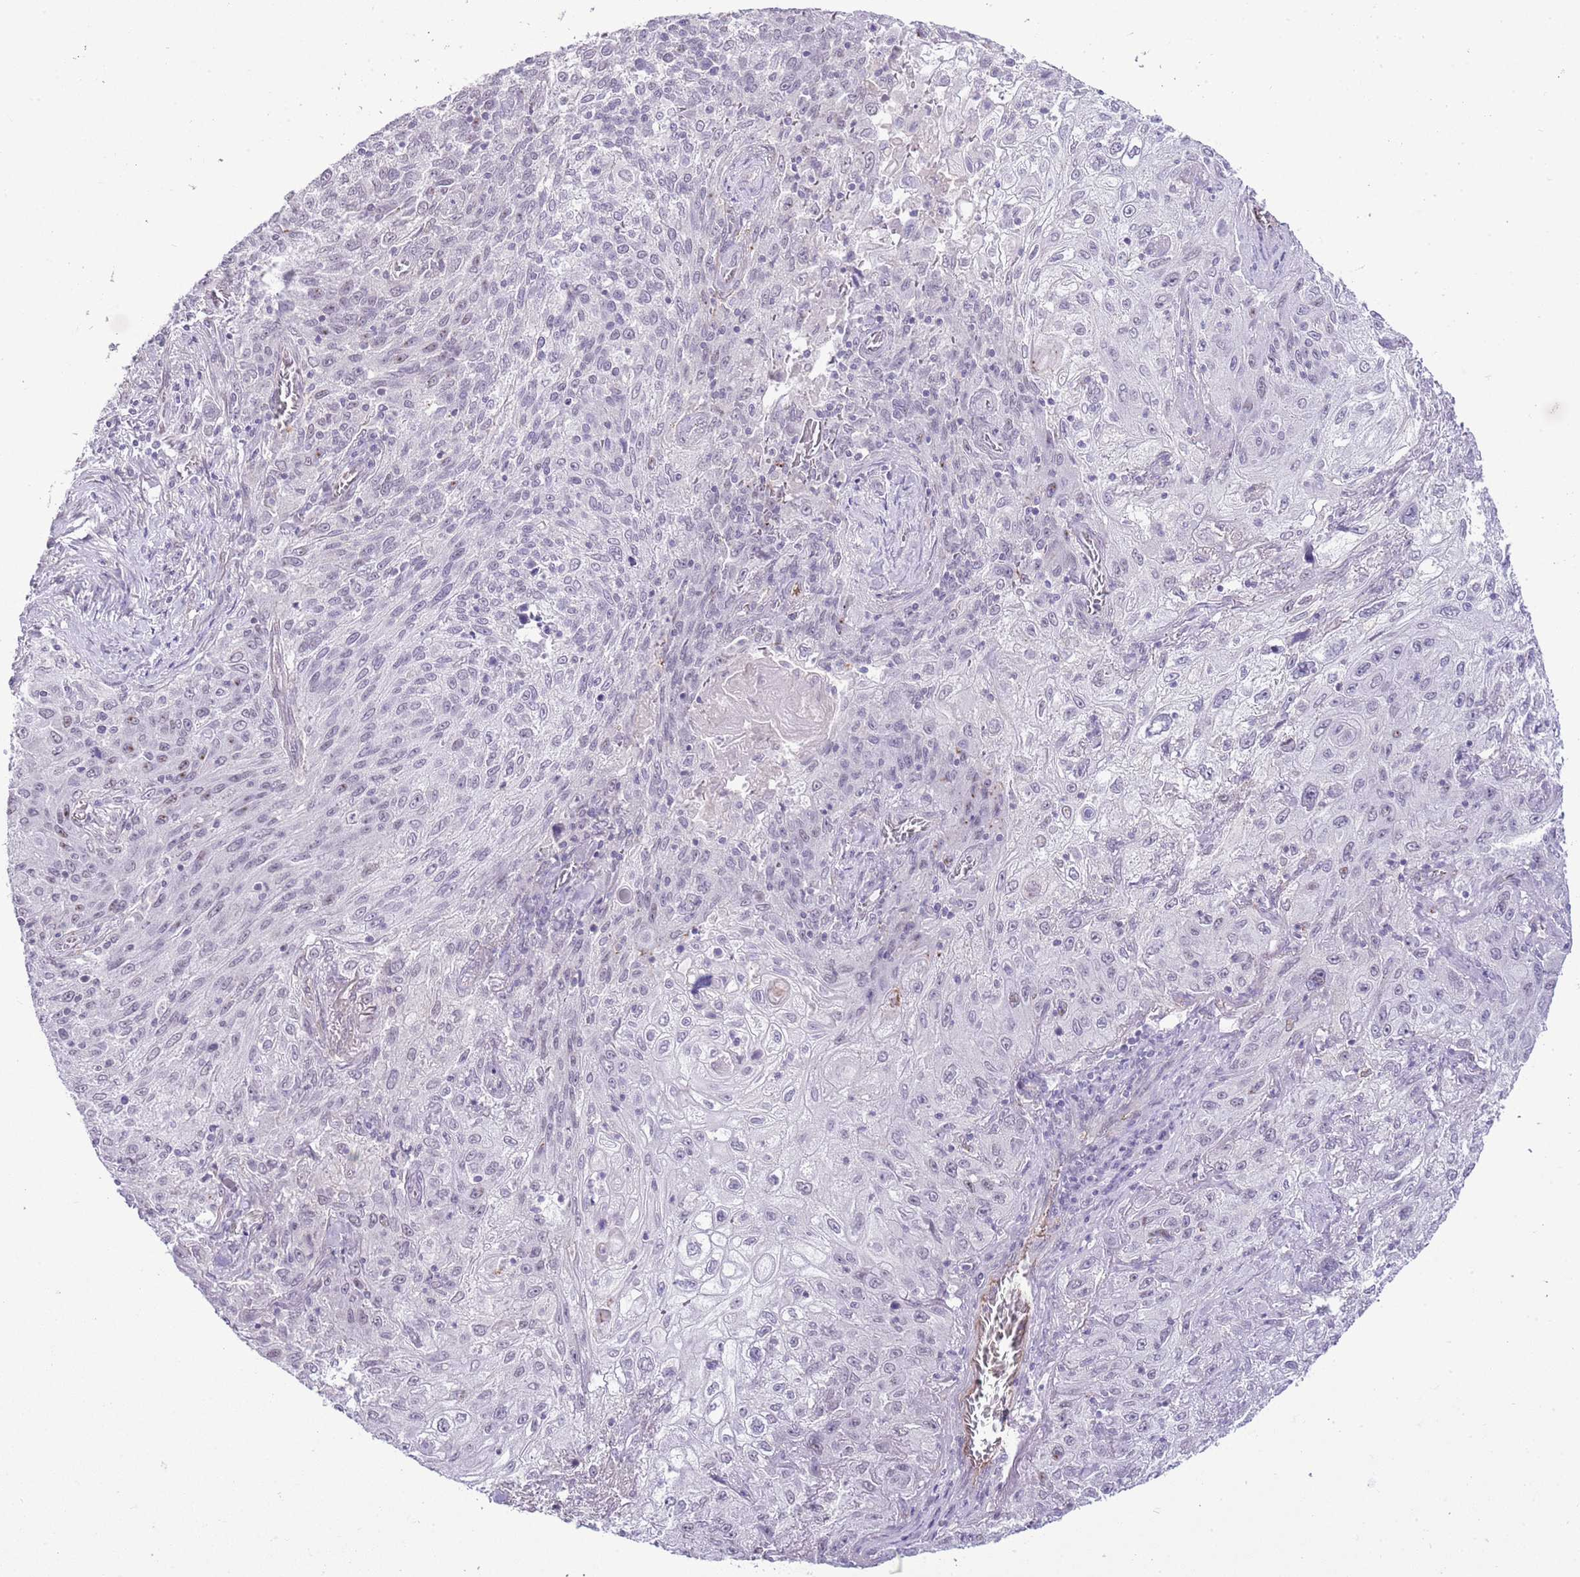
{"staining": {"intensity": "negative", "quantity": "none", "location": "none"}, "tissue": "lung cancer", "cell_type": "Tumor cells", "image_type": "cancer", "snomed": [{"axis": "morphology", "description": "Squamous cell carcinoma, NOS"}, {"axis": "topography", "description": "Lung"}], "caption": "Immunohistochemistry (IHC) image of neoplastic tissue: human squamous cell carcinoma (lung) stained with DAB (3,3'-diaminobenzidine) exhibits no significant protein expression in tumor cells.", "gene": "MIDN", "patient": {"sex": "female", "age": 69}}